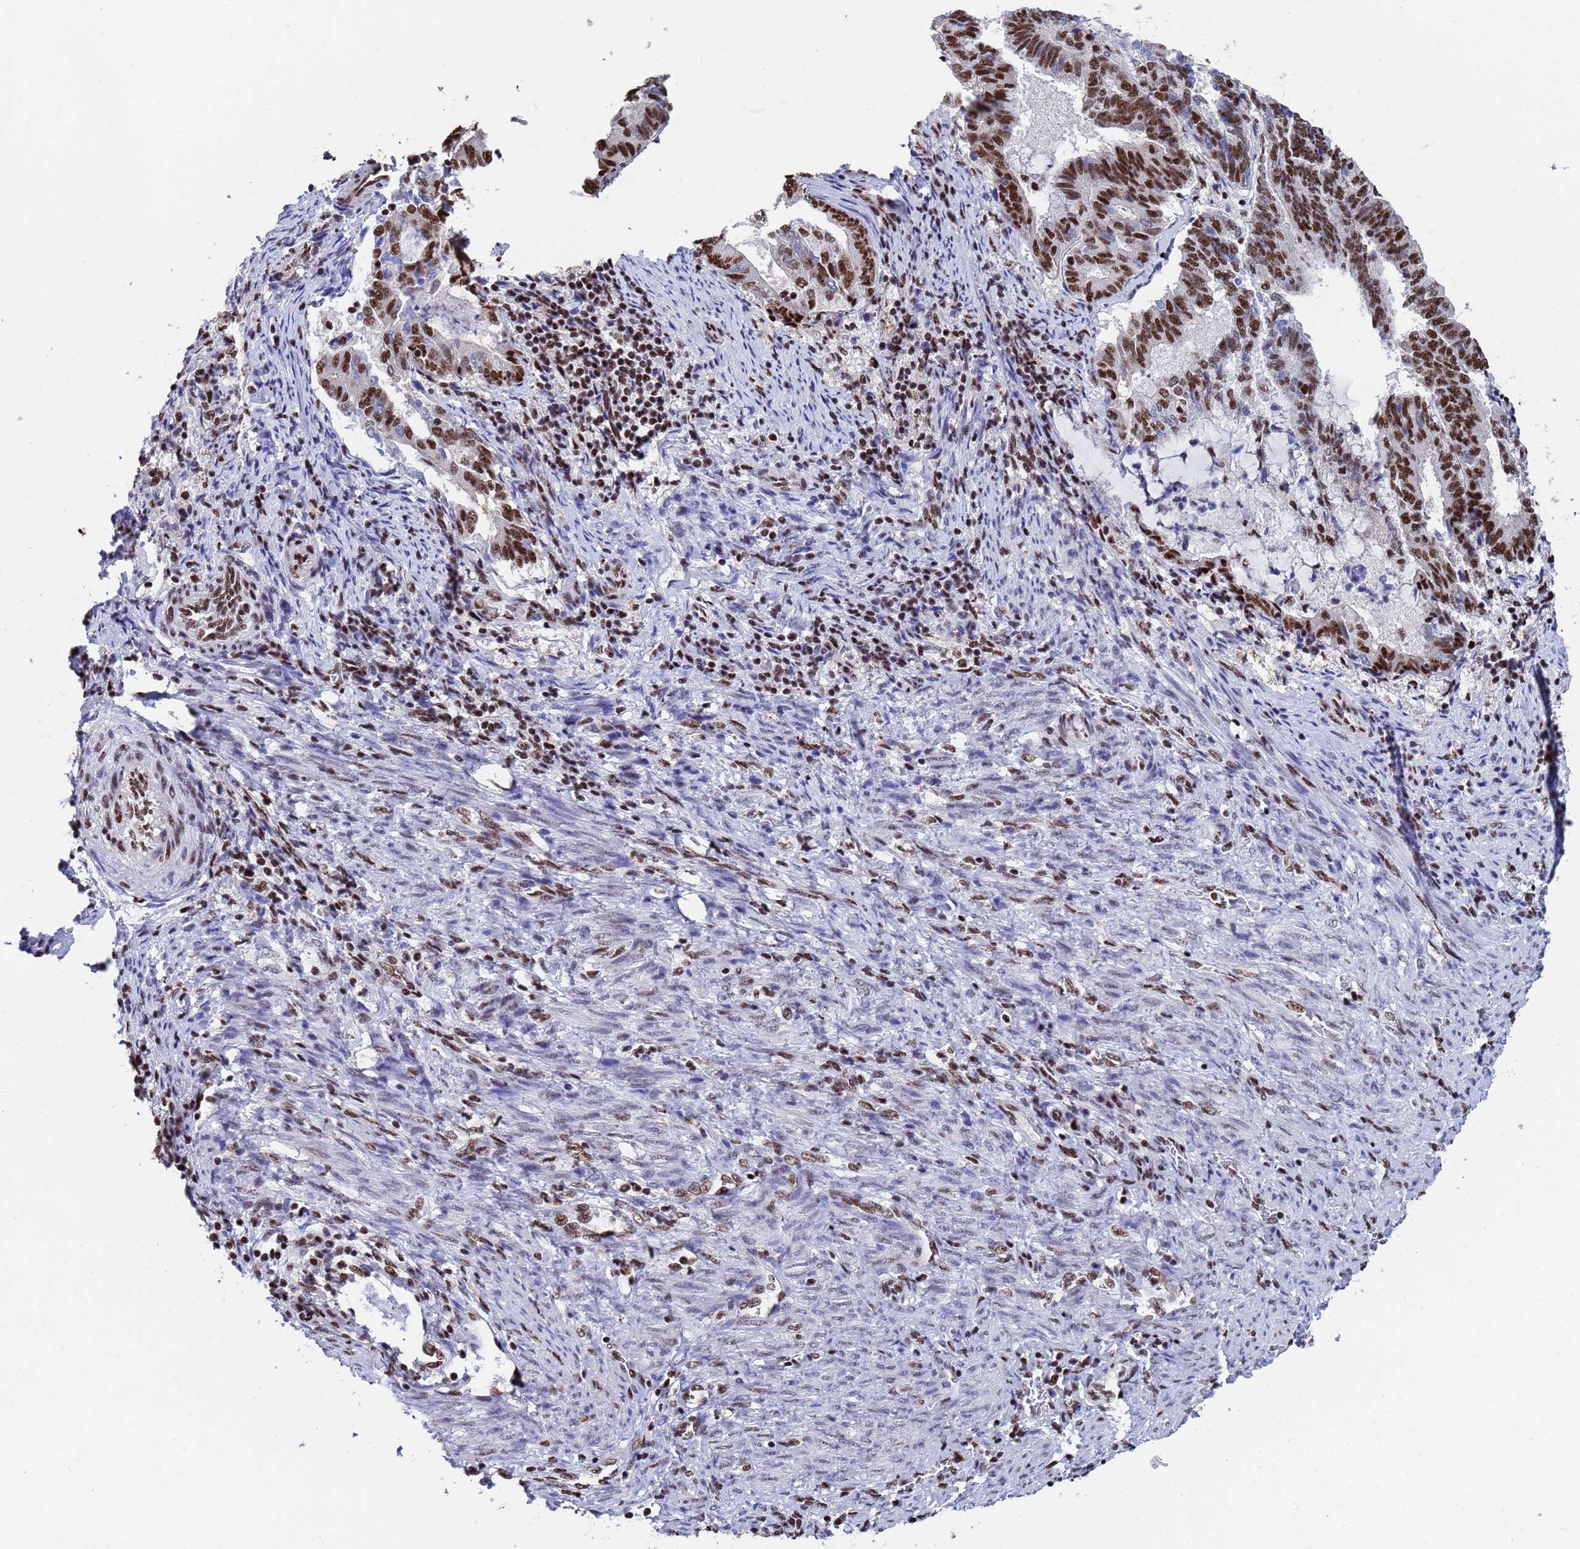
{"staining": {"intensity": "strong", "quantity": ">75%", "location": "nuclear"}, "tissue": "endometrial cancer", "cell_type": "Tumor cells", "image_type": "cancer", "snomed": [{"axis": "morphology", "description": "Adenocarcinoma, NOS"}, {"axis": "topography", "description": "Endometrium"}], "caption": "DAB (3,3'-diaminobenzidine) immunohistochemical staining of human endometrial cancer shows strong nuclear protein staining in about >75% of tumor cells. (Stains: DAB (3,3'-diaminobenzidine) in brown, nuclei in blue, Microscopy: brightfield microscopy at high magnification).", "gene": "SF3B2", "patient": {"sex": "female", "age": 80}}